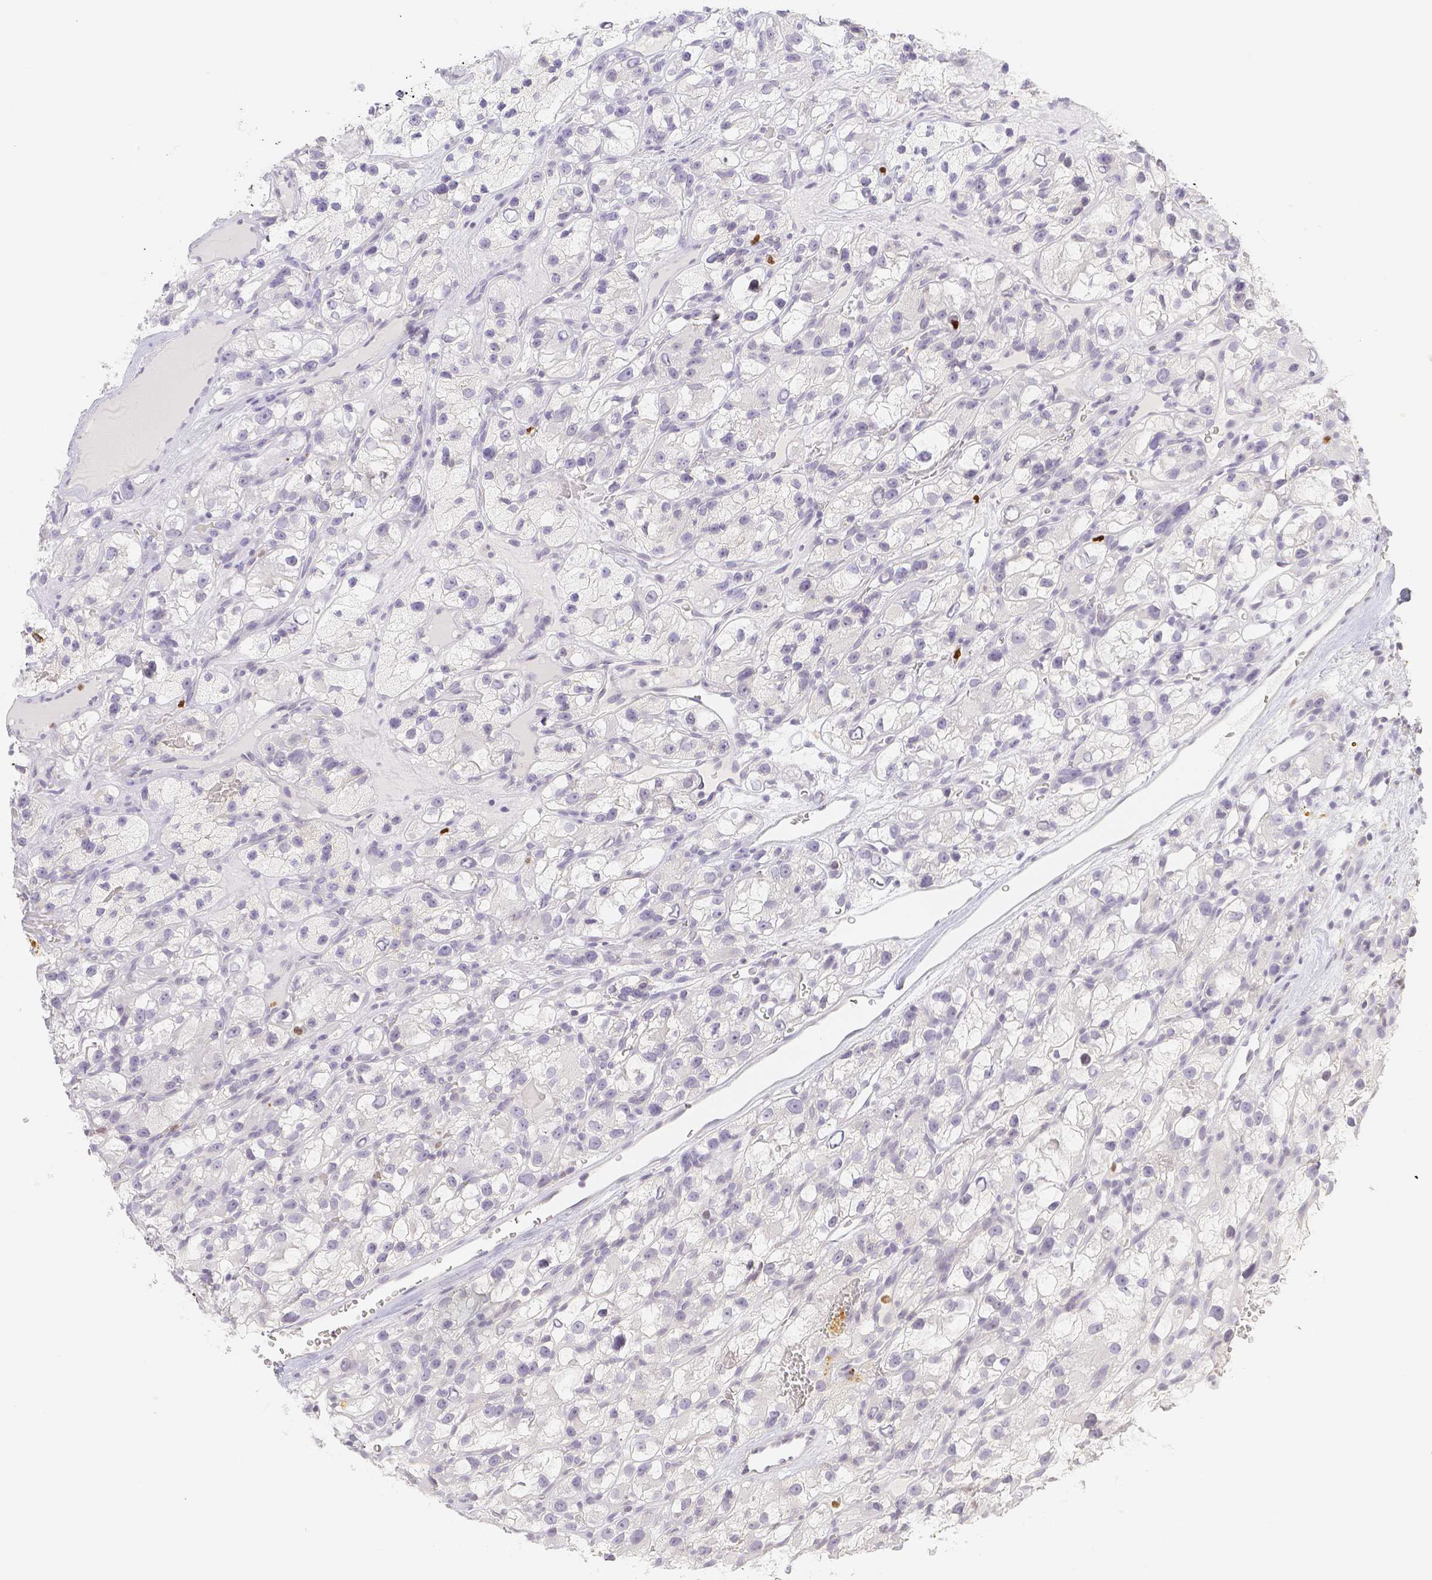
{"staining": {"intensity": "negative", "quantity": "none", "location": "none"}, "tissue": "renal cancer", "cell_type": "Tumor cells", "image_type": "cancer", "snomed": [{"axis": "morphology", "description": "Adenocarcinoma, NOS"}, {"axis": "topography", "description": "Kidney"}], "caption": "A micrograph of human renal cancer (adenocarcinoma) is negative for staining in tumor cells. The staining was performed using DAB to visualize the protein expression in brown, while the nuclei were stained in blue with hematoxylin (Magnification: 20x).", "gene": "PADI4", "patient": {"sex": "female", "age": 57}}